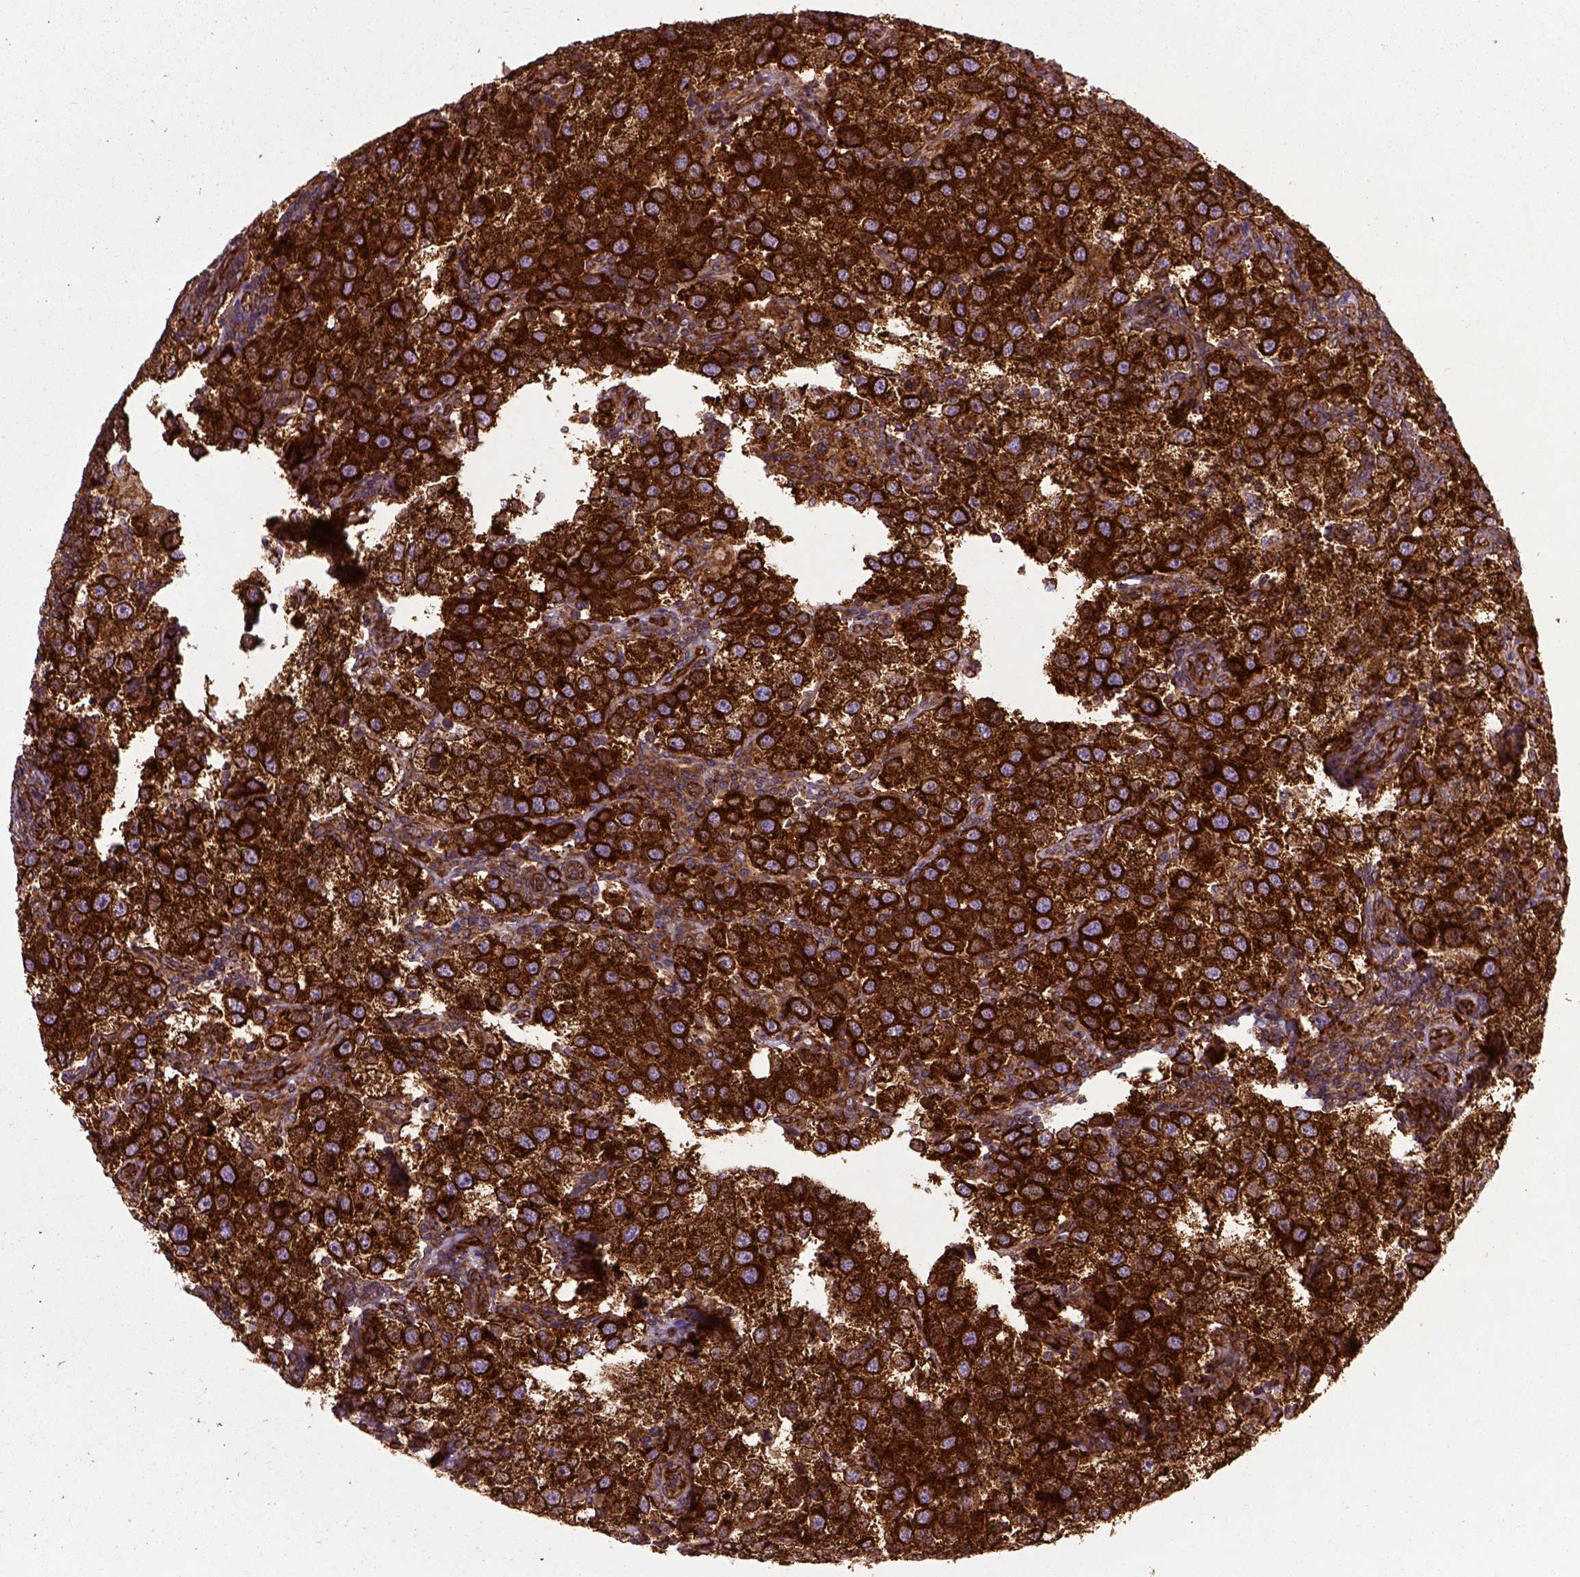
{"staining": {"intensity": "strong", "quantity": ">75%", "location": "cytoplasmic/membranous"}, "tissue": "testis cancer", "cell_type": "Tumor cells", "image_type": "cancer", "snomed": [{"axis": "morphology", "description": "Seminoma, NOS"}, {"axis": "topography", "description": "Testis"}], "caption": "Seminoma (testis) stained with a protein marker exhibits strong staining in tumor cells.", "gene": "CAPRIN1", "patient": {"sex": "male", "age": 37}}